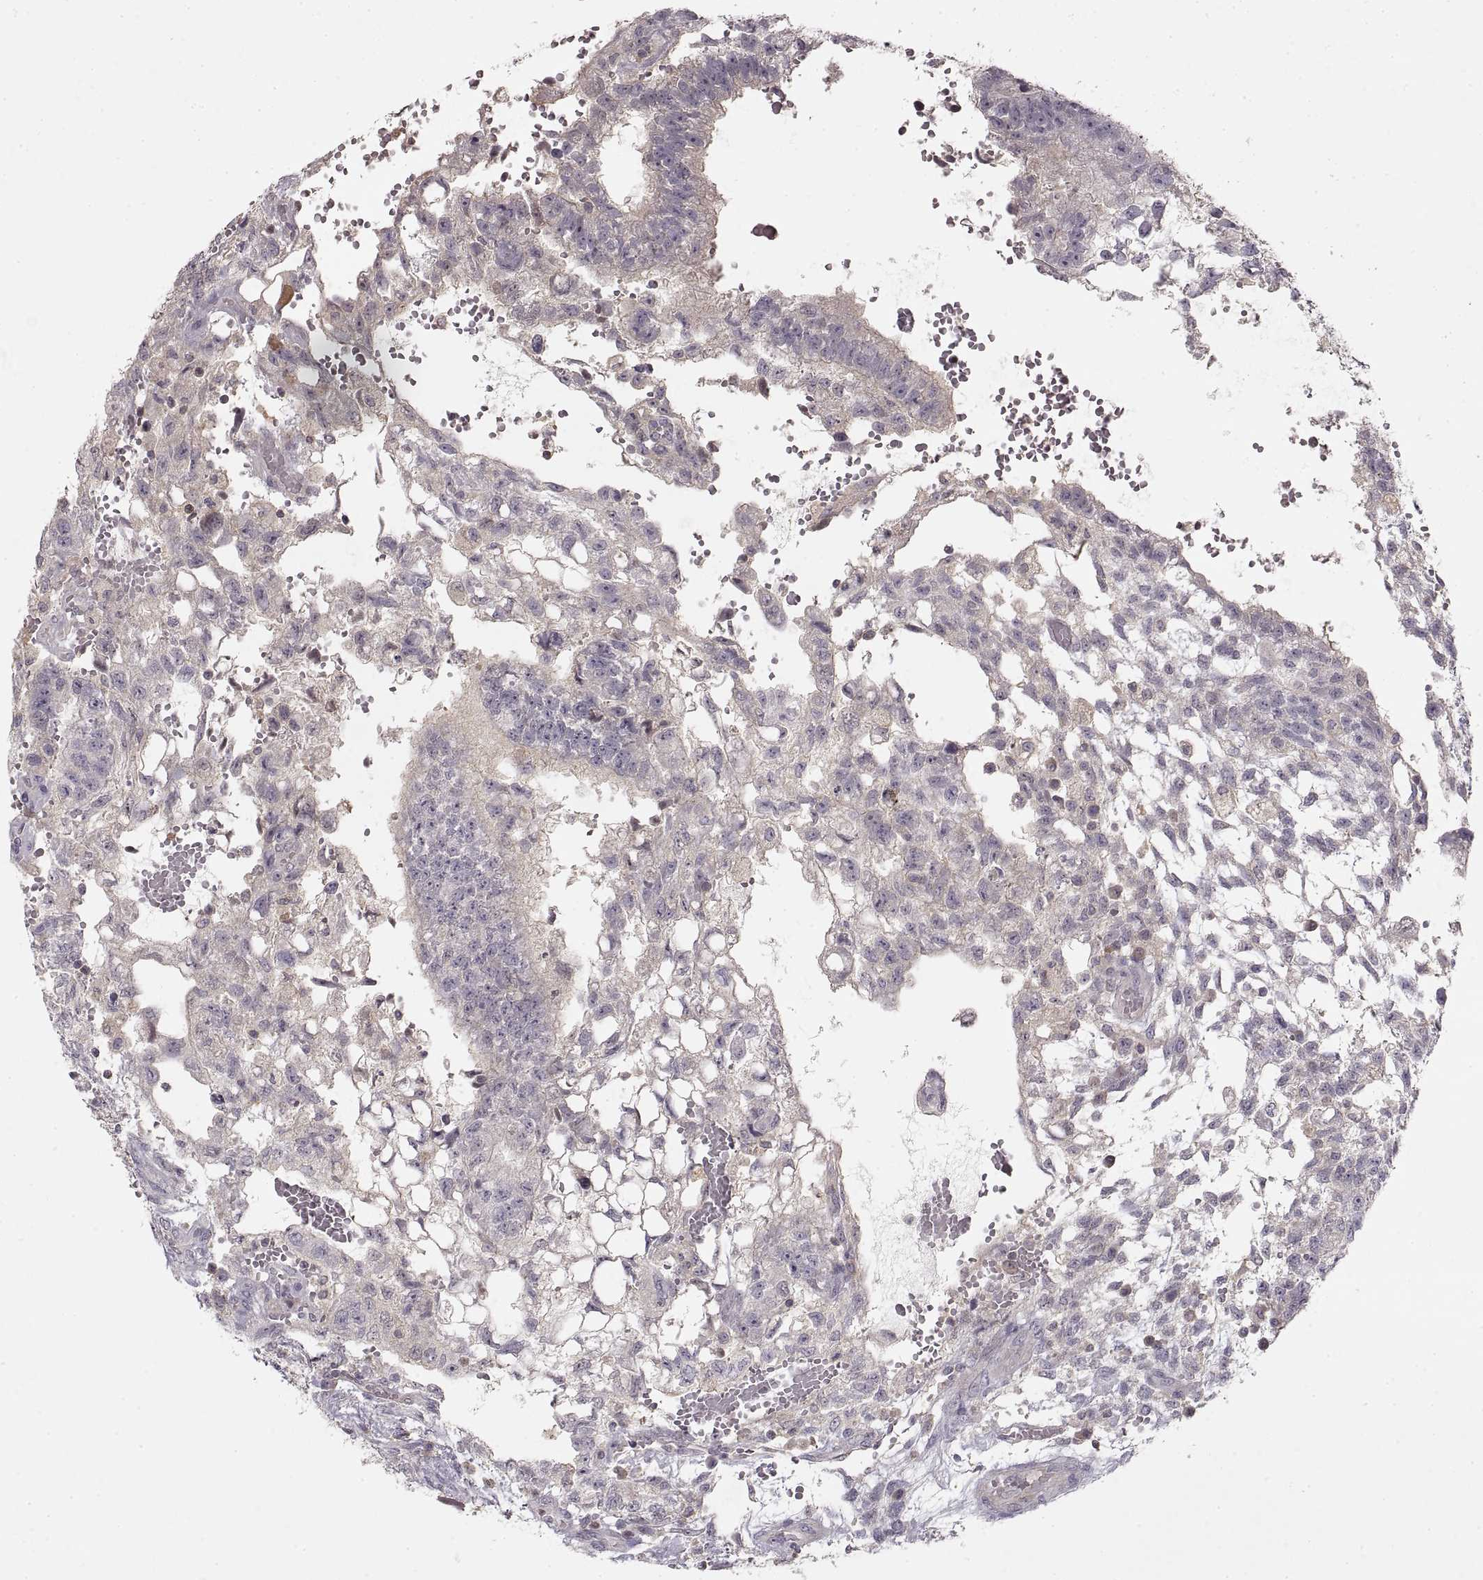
{"staining": {"intensity": "negative", "quantity": "none", "location": "none"}, "tissue": "testis cancer", "cell_type": "Tumor cells", "image_type": "cancer", "snomed": [{"axis": "morphology", "description": "Carcinoma, Embryonal, NOS"}, {"axis": "topography", "description": "Testis"}], "caption": "There is no significant expression in tumor cells of testis embryonal carcinoma.", "gene": "ADAM11", "patient": {"sex": "male", "age": 32}}